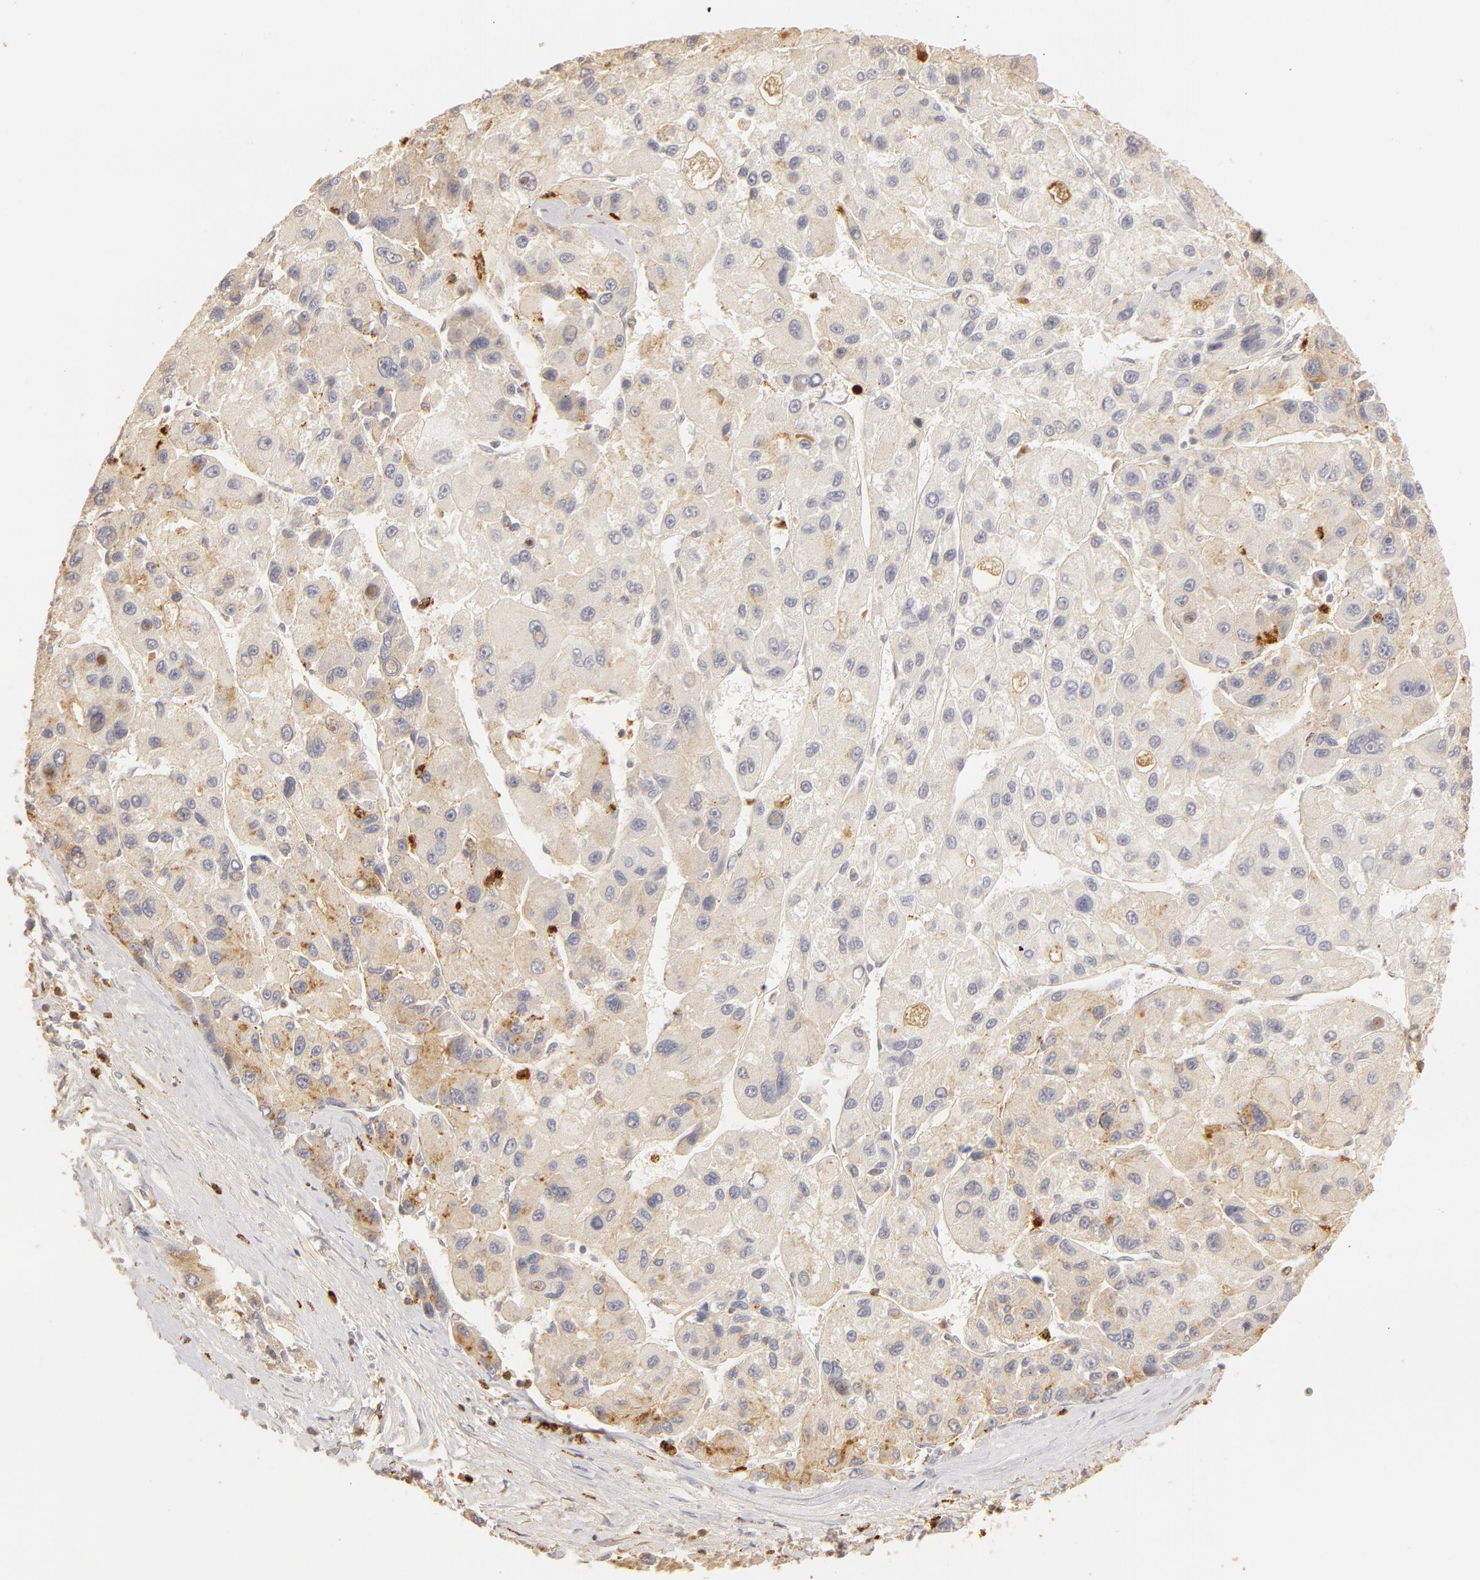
{"staining": {"intensity": "weak", "quantity": "25%-75%", "location": "cytoplasmic/membranous"}, "tissue": "liver cancer", "cell_type": "Tumor cells", "image_type": "cancer", "snomed": [{"axis": "morphology", "description": "Carcinoma, Hepatocellular, NOS"}, {"axis": "topography", "description": "Liver"}], "caption": "A photomicrograph showing weak cytoplasmic/membranous expression in approximately 25%-75% of tumor cells in liver cancer (hepatocellular carcinoma), as visualized by brown immunohistochemical staining.", "gene": "C1R", "patient": {"sex": "male", "age": 64}}